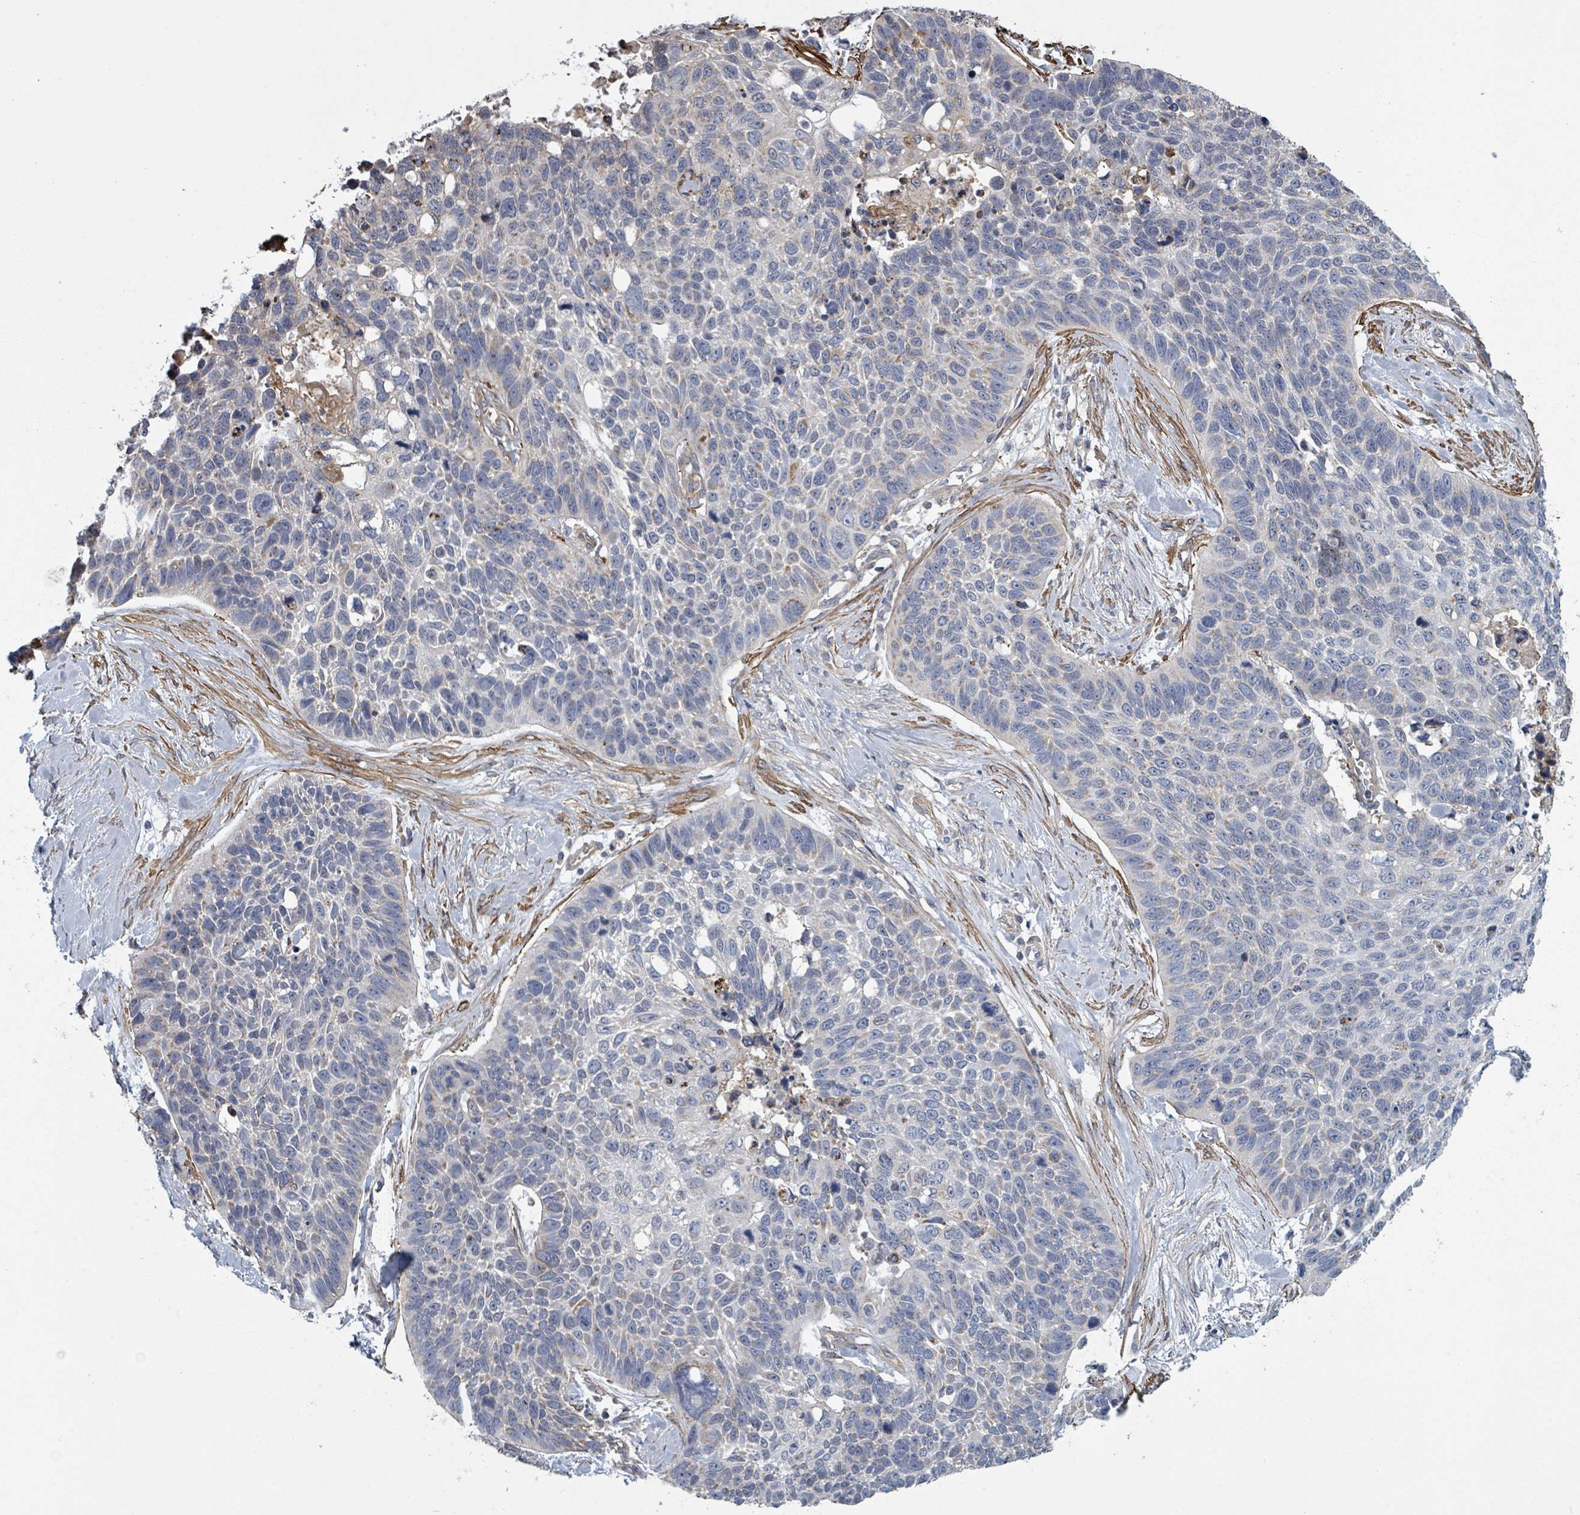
{"staining": {"intensity": "negative", "quantity": "none", "location": "none"}, "tissue": "lung cancer", "cell_type": "Tumor cells", "image_type": "cancer", "snomed": [{"axis": "morphology", "description": "Squamous cell carcinoma, NOS"}, {"axis": "topography", "description": "Lung"}], "caption": "Lung squamous cell carcinoma was stained to show a protein in brown. There is no significant positivity in tumor cells. (DAB (3,3'-diaminobenzidine) immunohistochemistry (IHC), high magnification).", "gene": "ADCK1", "patient": {"sex": "male", "age": 62}}